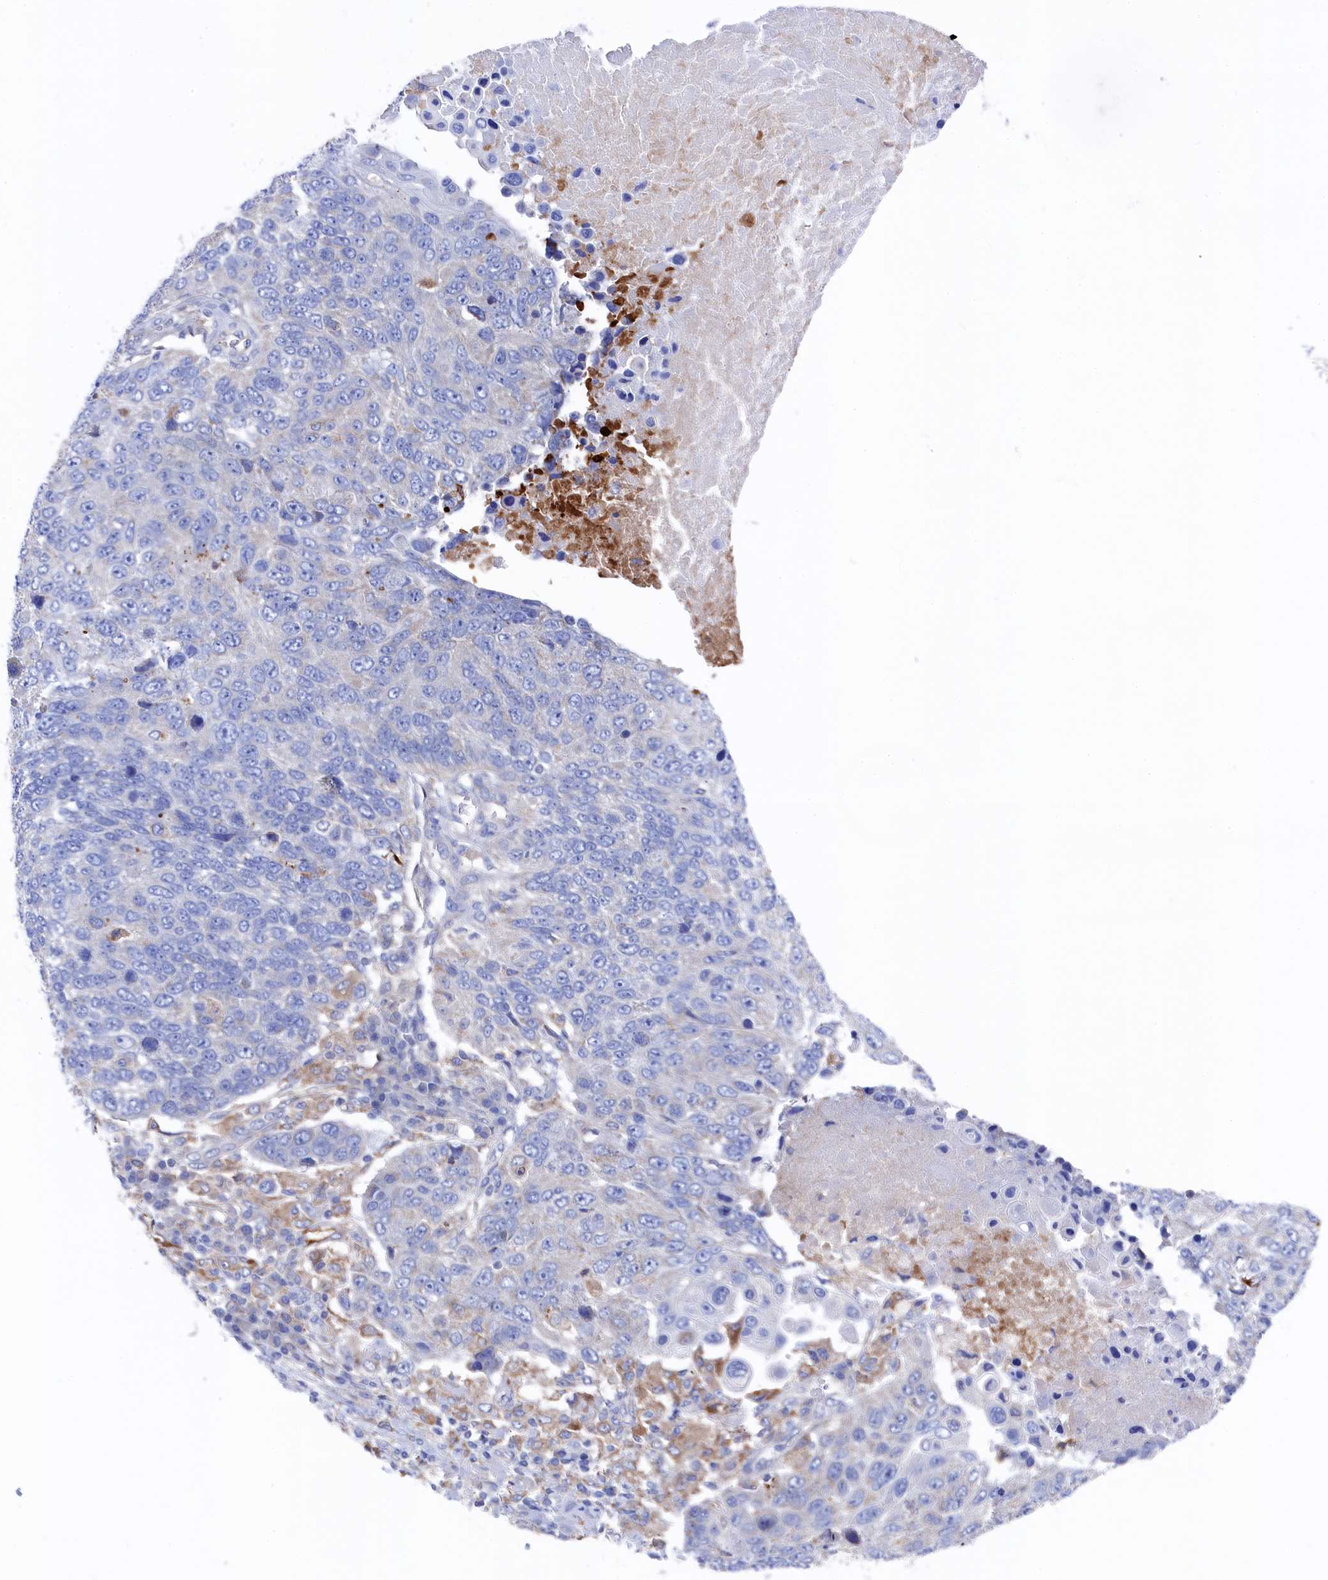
{"staining": {"intensity": "negative", "quantity": "none", "location": "none"}, "tissue": "lung cancer", "cell_type": "Tumor cells", "image_type": "cancer", "snomed": [{"axis": "morphology", "description": "Normal tissue, NOS"}, {"axis": "morphology", "description": "Squamous cell carcinoma, NOS"}, {"axis": "topography", "description": "Lymph node"}, {"axis": "topography", "description": "Lung"}], "caption": "IHC histopathology image of lung cancer stained for a protein (brown), which demonstrates no expression in tumor cells.", "gene": "C12orf73", "patient": {"sex": "male", "age": 66}}